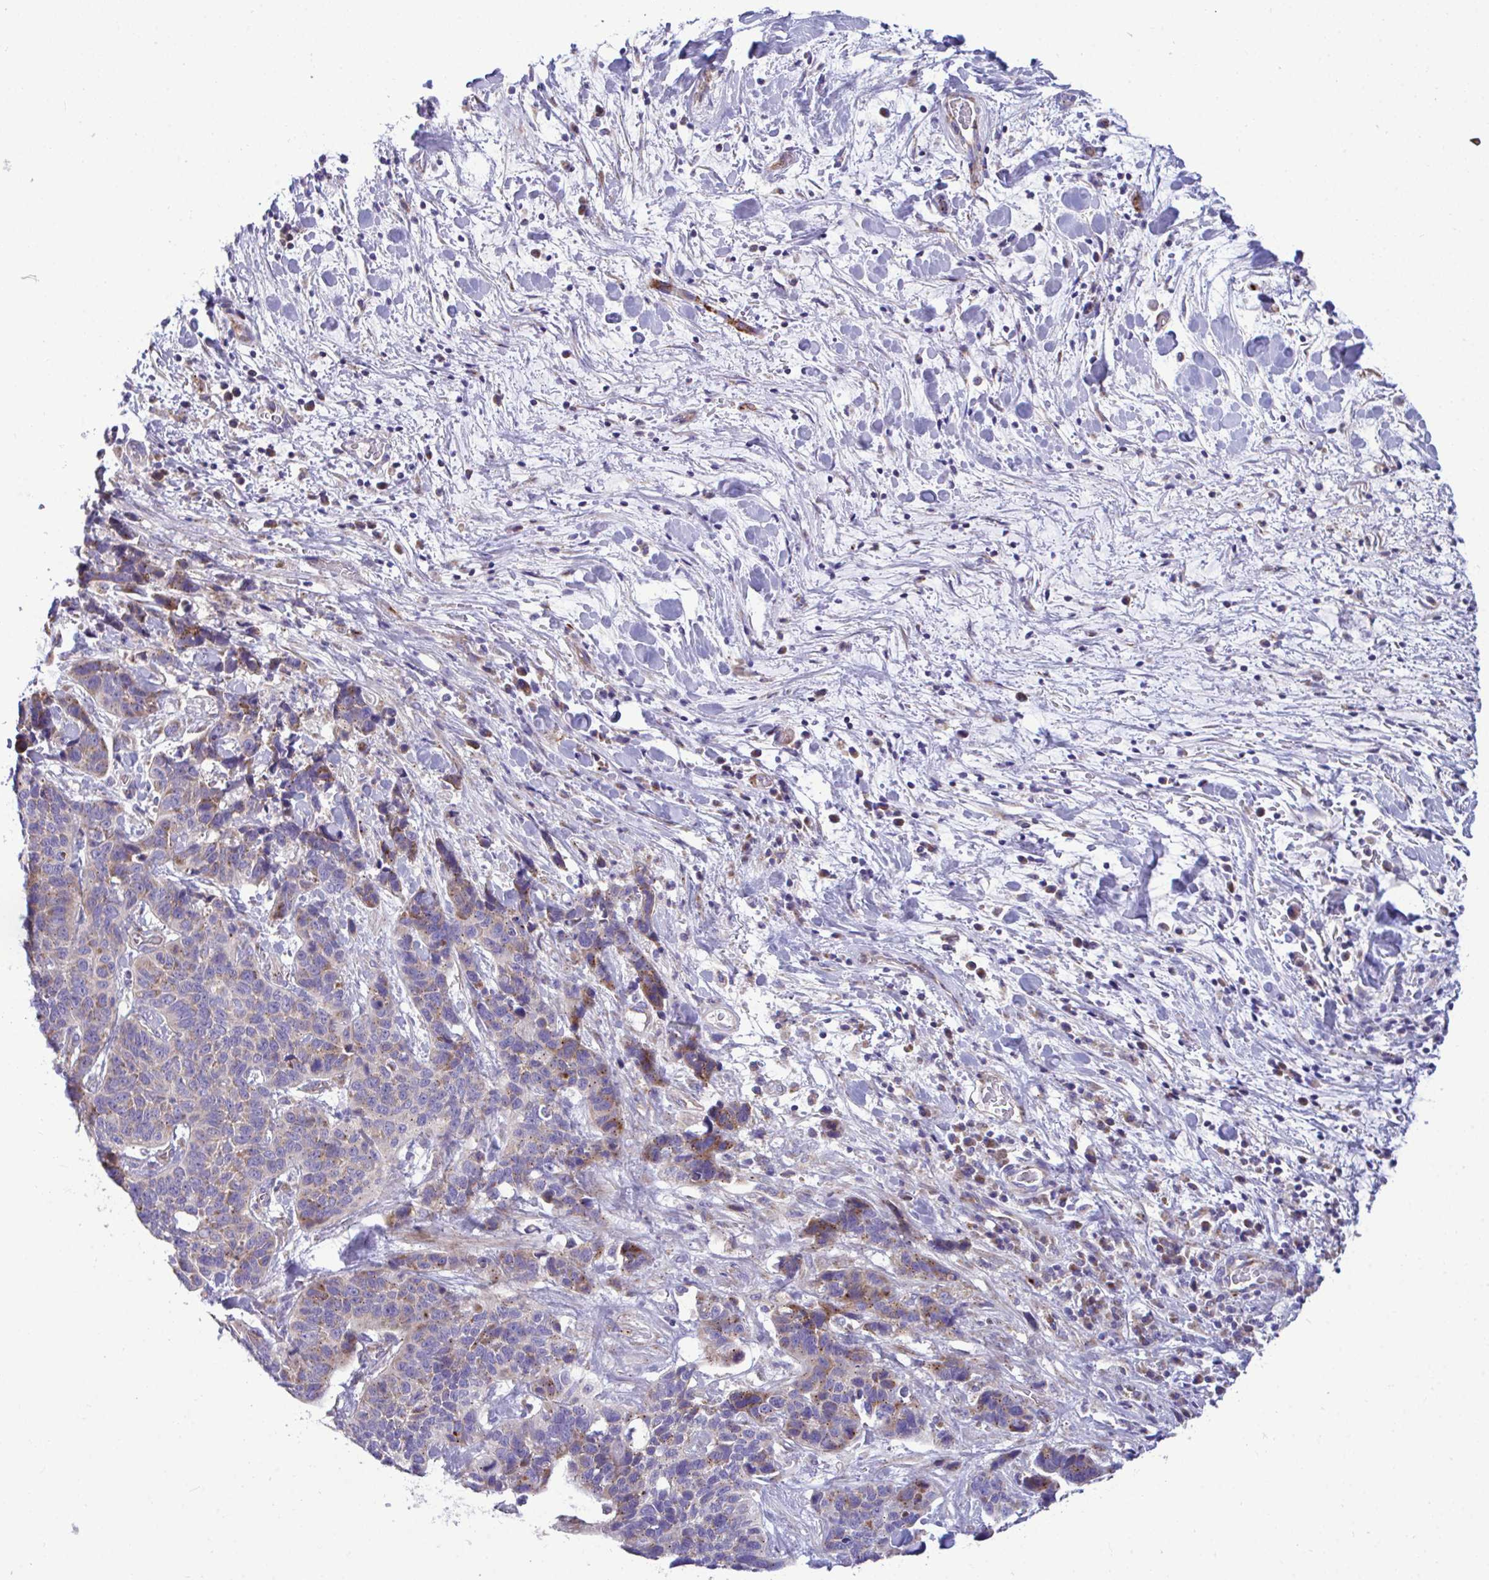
{"staining": {"intensity": "moderate", "quantity": "<25%", "location": "cytoplasmic/membranous"}, "tissue": "lung cancer", "cell_type": "Tumor cells", "image_type": "cancer", "snomed": [{"axis": "morphology", "description": "Squamous cell carcinoma, NOS"}, {"axis": "topography", "description": "Lung"}], "caption": "The histopathology image displays immunohistochemical staining of lung cancer. There is moderate cytoplasmic/membranous expression is present in approximately <25% of tumor cells. The staining was performed using DAB to visualize the protein expression in brown, while the nuclei were stained in blue with hematoxylin (Magnification: 20x).", "gene": "MRPS16", "patient": {"sex": "male", "age": 62}}